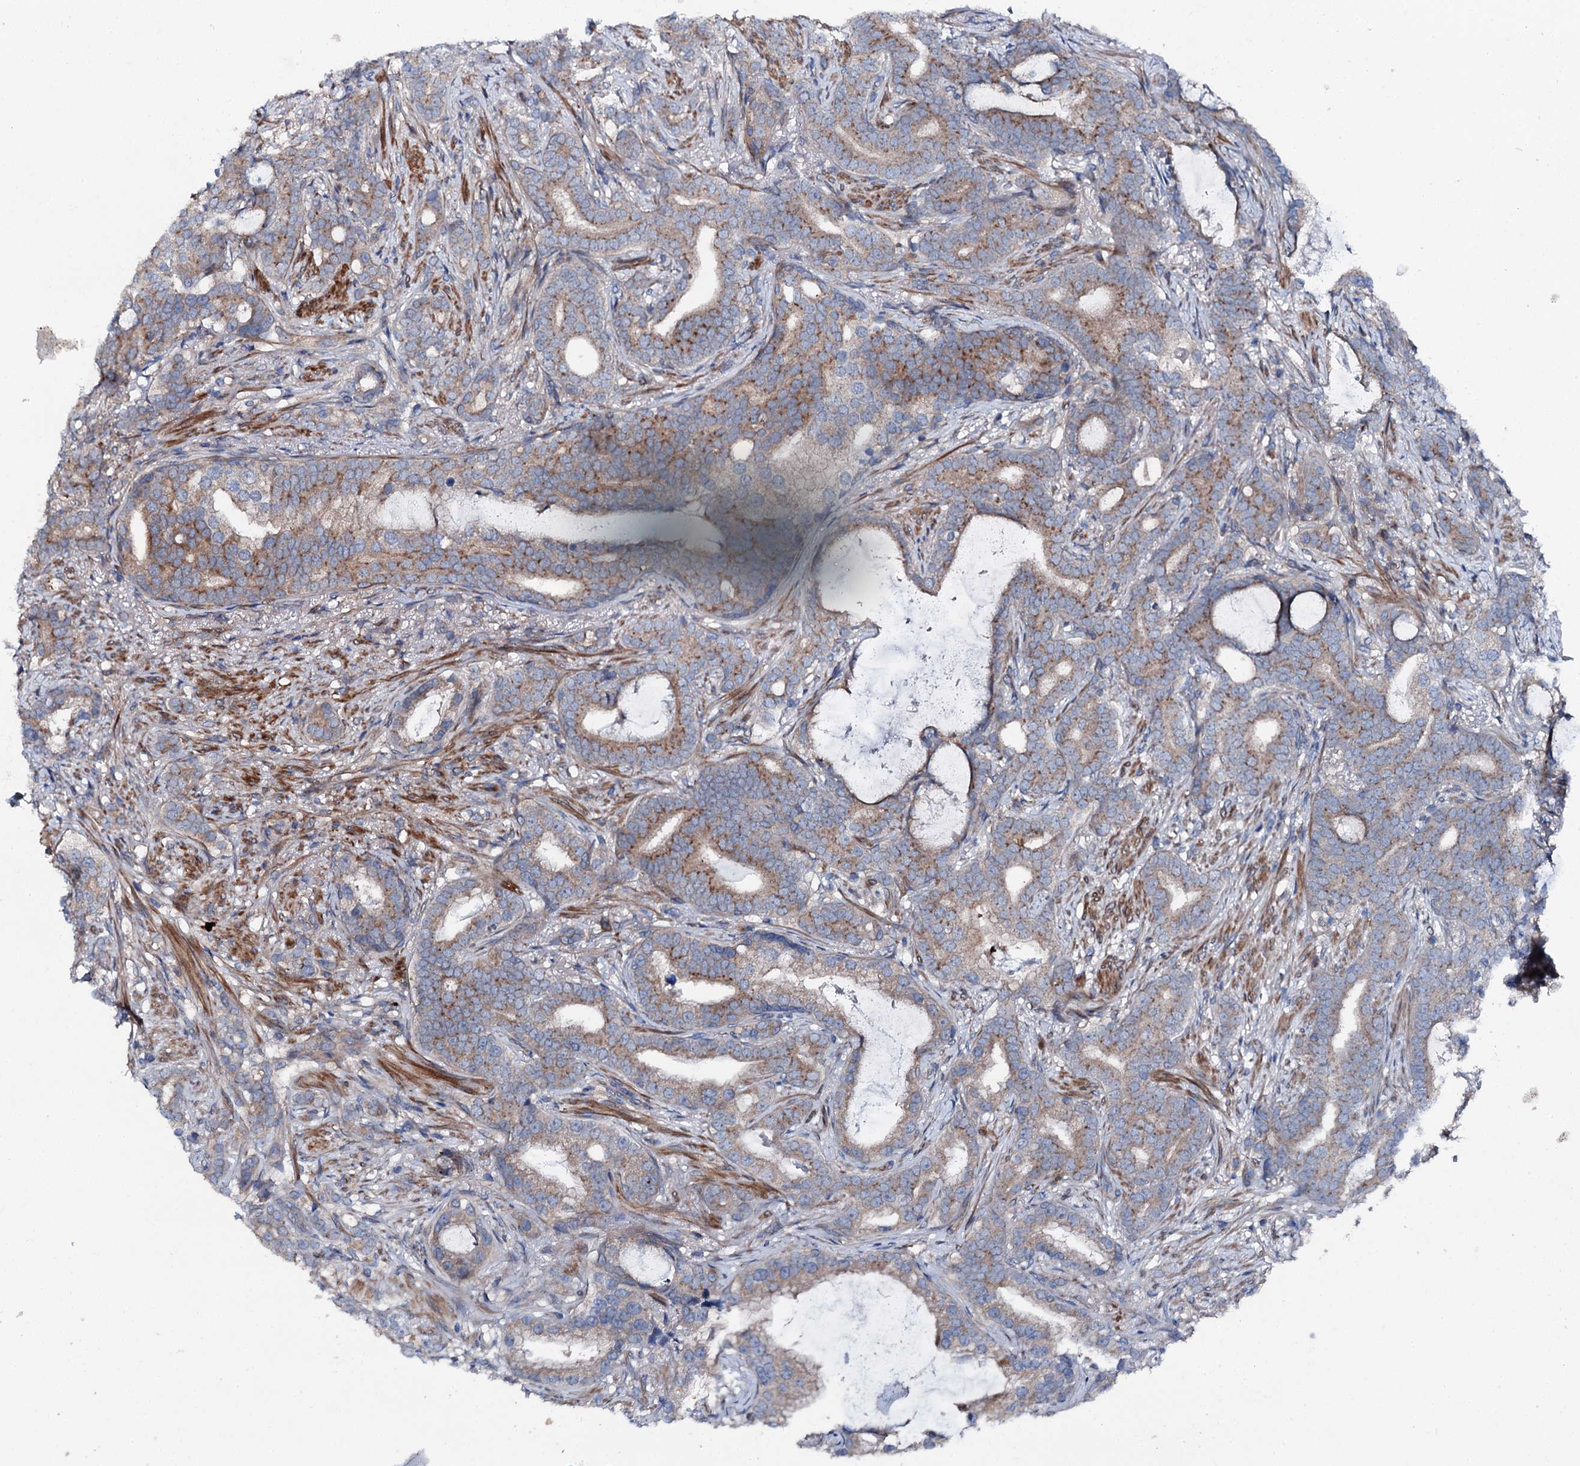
{"staining": {"intensity": "moderate", "quantity": "25%-75%", "location": "cytoplasmic/membranous"}, "tissue": "prostate cancer", "cell_type": "Tumor cells", "image_type": "cancer", "snomed": [{"axis": "morphology", "description": "Adenocarcinoma, Low grade"}, {"axis": "topography", "description": "Prostate"}], "caption": "Human prostate adenocarcinoma (low-grade) stained for a protein (brown) demonstrates moderate cytoplasmic/membranous positive positivity in approximately 25%-75% of tumor cells.", "gene": "SLC22A25", "patient": {"sex": "male", "age": 71}}